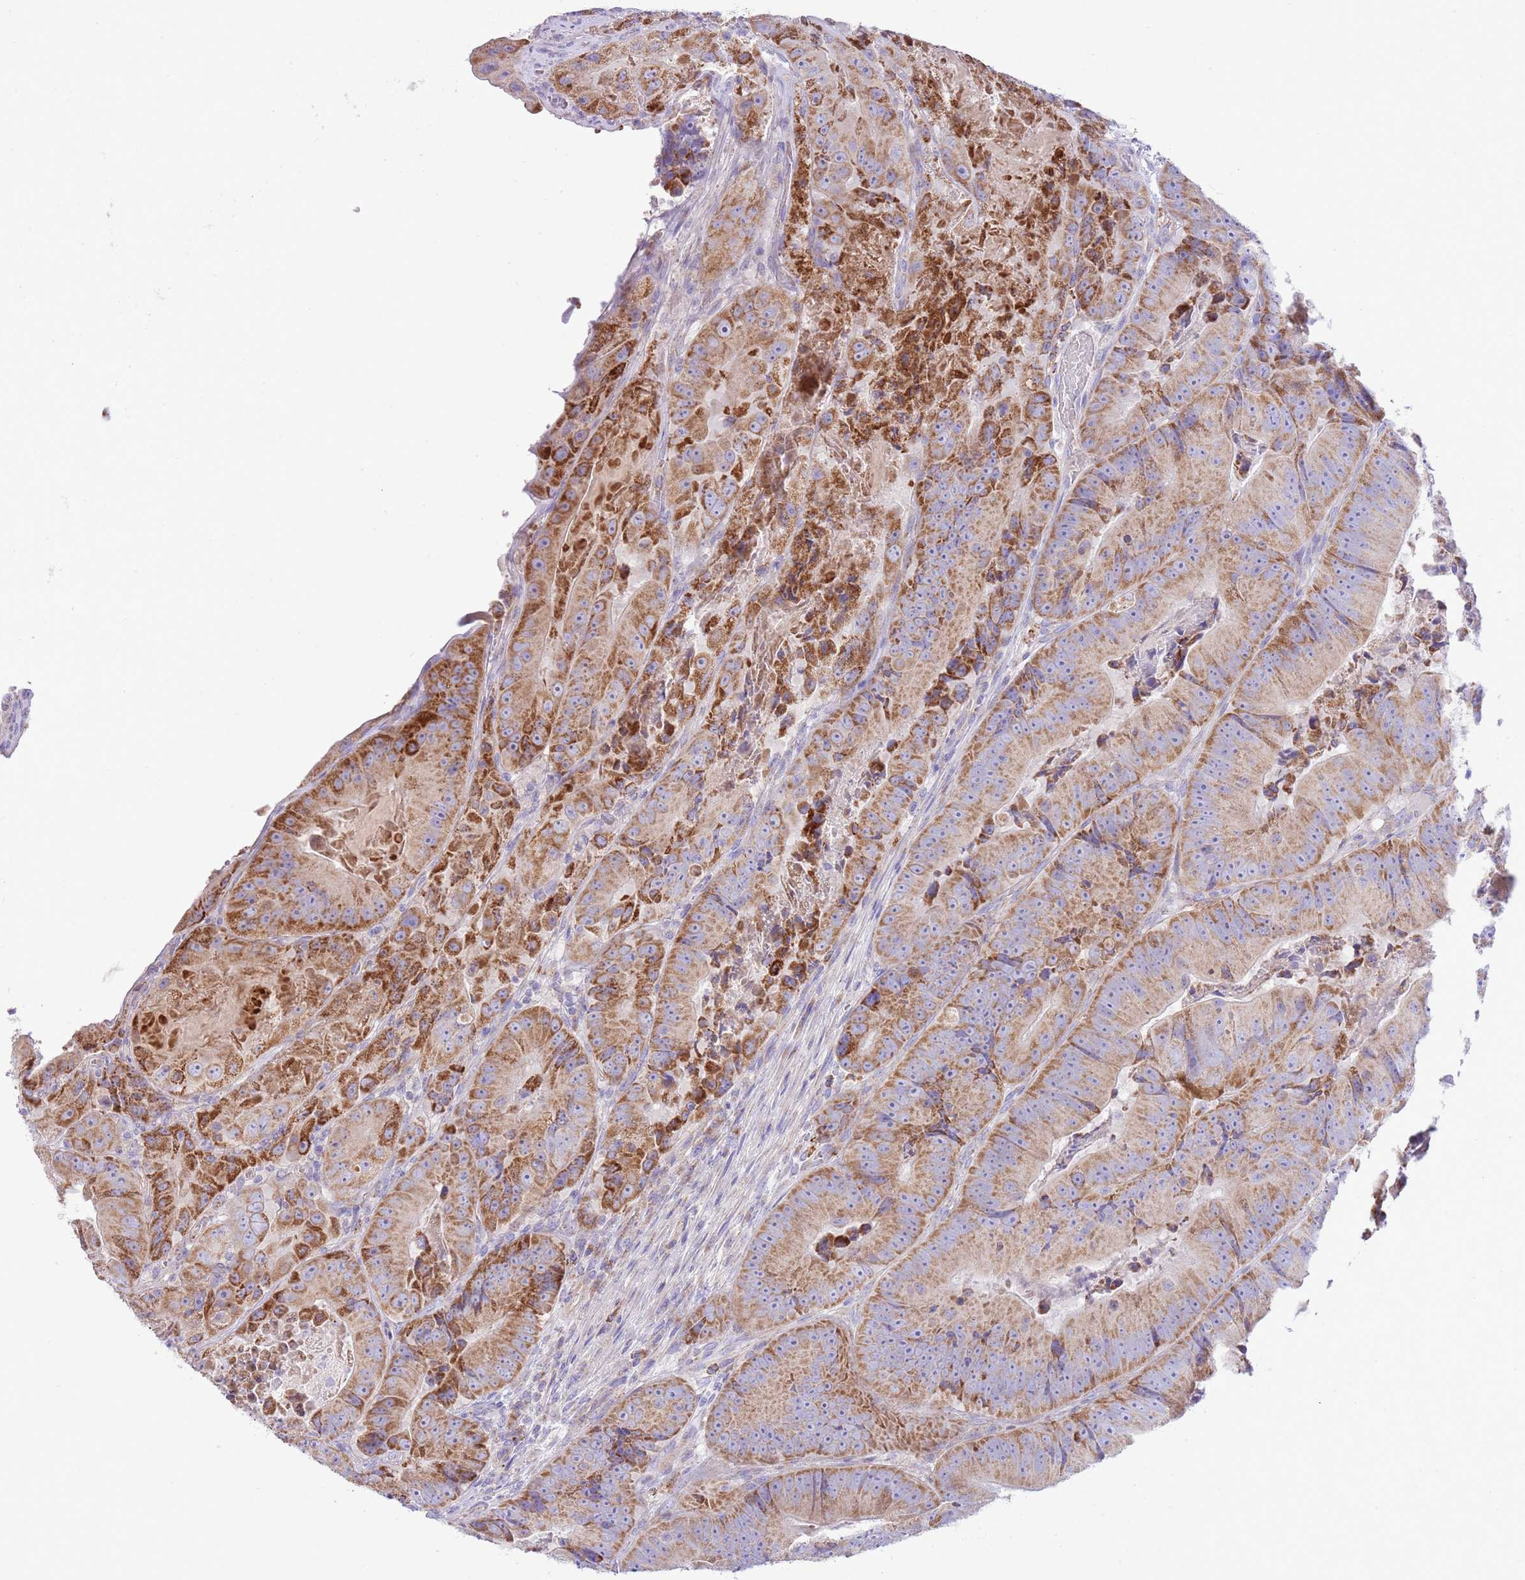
{"staining": {"intensity": "moderate", "quantity": ">75%", "location": "cytoplasmic/membranous"}, "tissue": "colorectal cancer", "cell_type": "Tumor cells", "image_type": "cancer", "snomed": [{"axis": "morphology", "description": "Adenocarcinoma, NOS"}, {"axis": "topography", "description": "Colon"}], "caption": "About >75% of tumor cells in adenocarcinoma (colorectal) display moderate cytoplasmic/membranous protein positivity as visualized by brown immunohistochemical staining.", "gene": "OAZ2", "patient": {"sex": "female", "age": 86}}